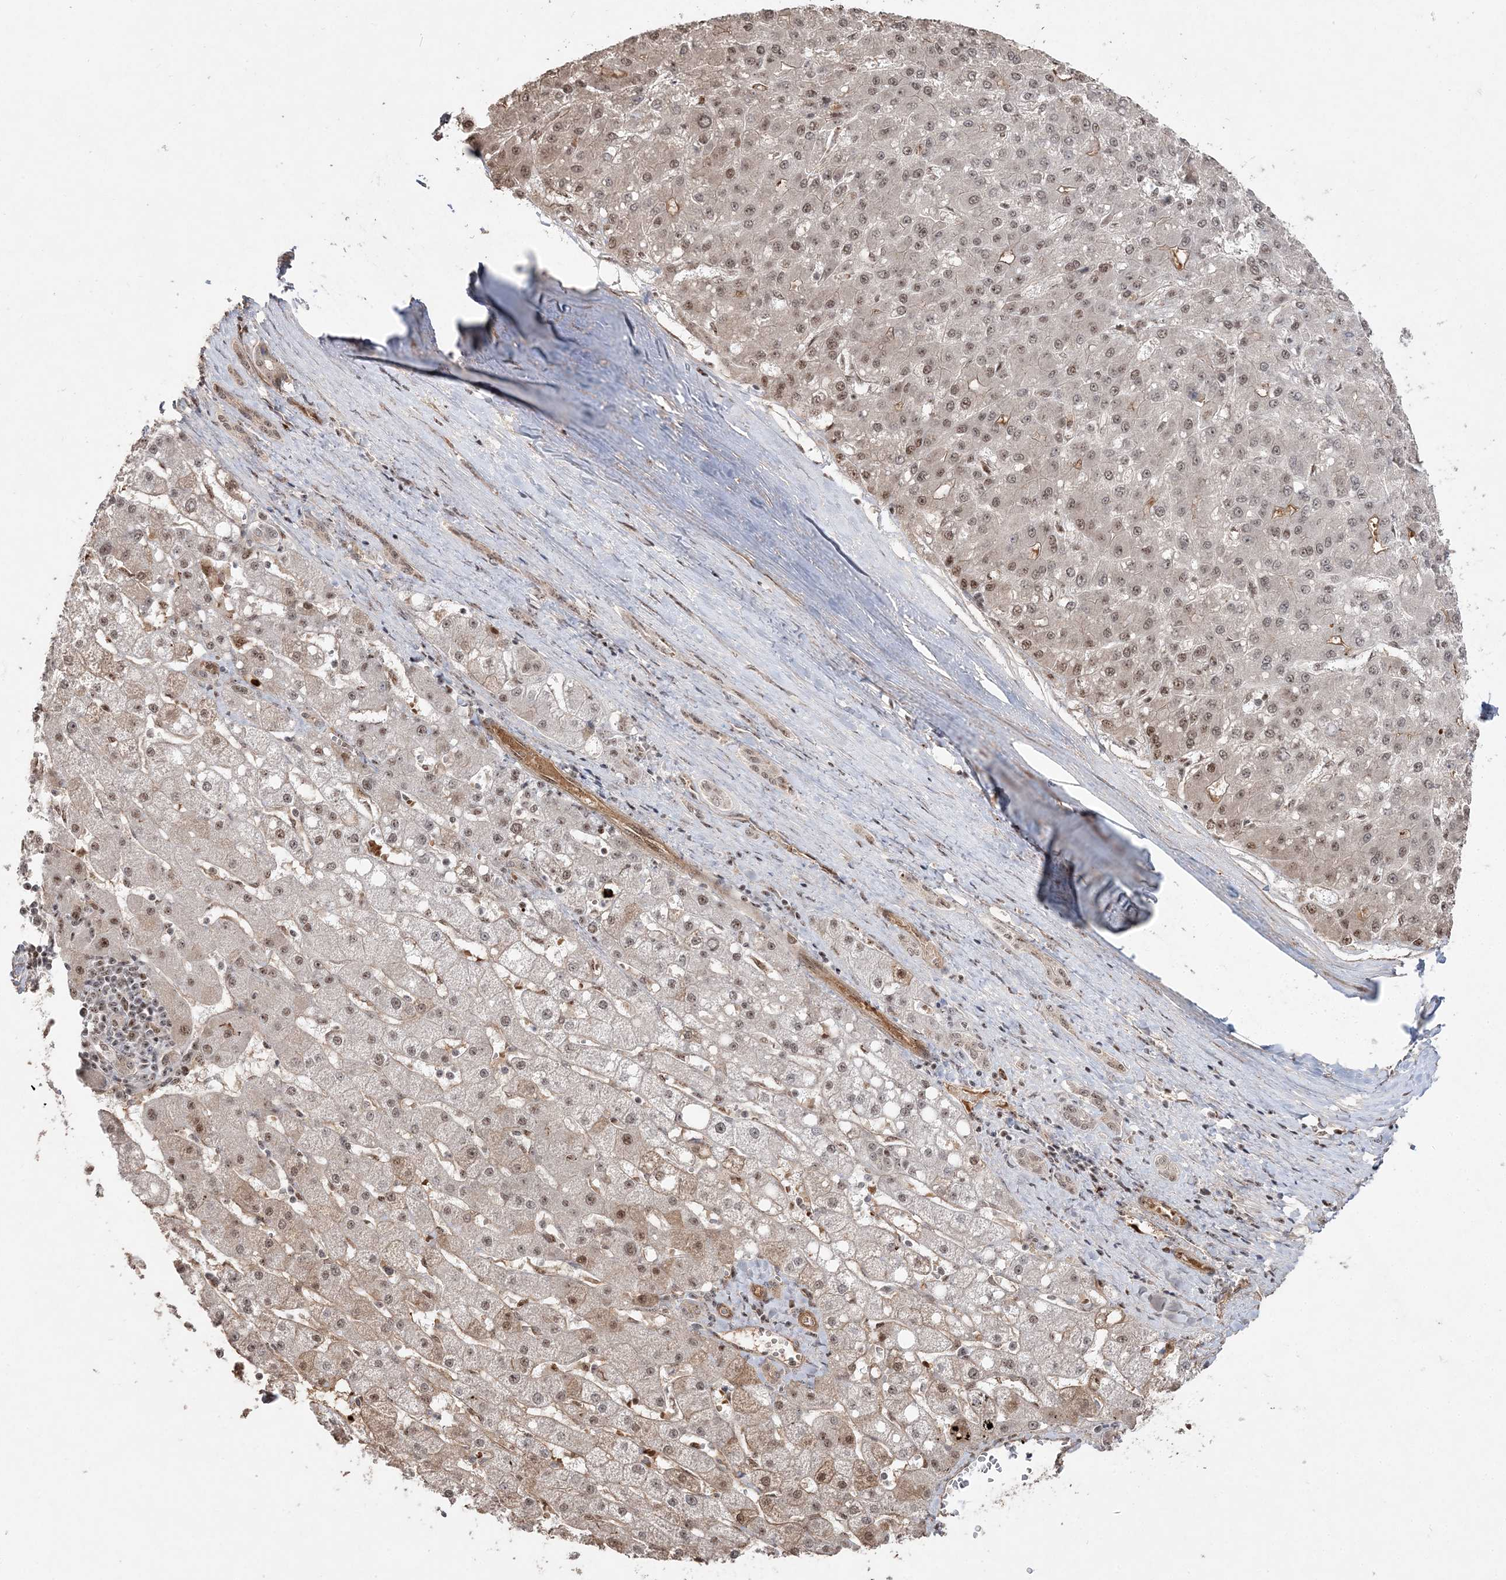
{"staining": {"intensity": "moderate", "quantity": ">75%", "location": "nuclear"}, "tissue": "liver cancer", "cell_type": "Tumor cells", "image_type": "cancer", "snomed": [{"axis": "morphology", "description": "Carcinoma, Hepatocellular, NOS"}, {"axis": "topography", "description": "Liver"}], "caption": "A brown stain highlights moderate nuclear staining of a protein in human liver cancer tumor cells.", "gene": "RBM17", "patient": {"sex": "male", "age": 67}}